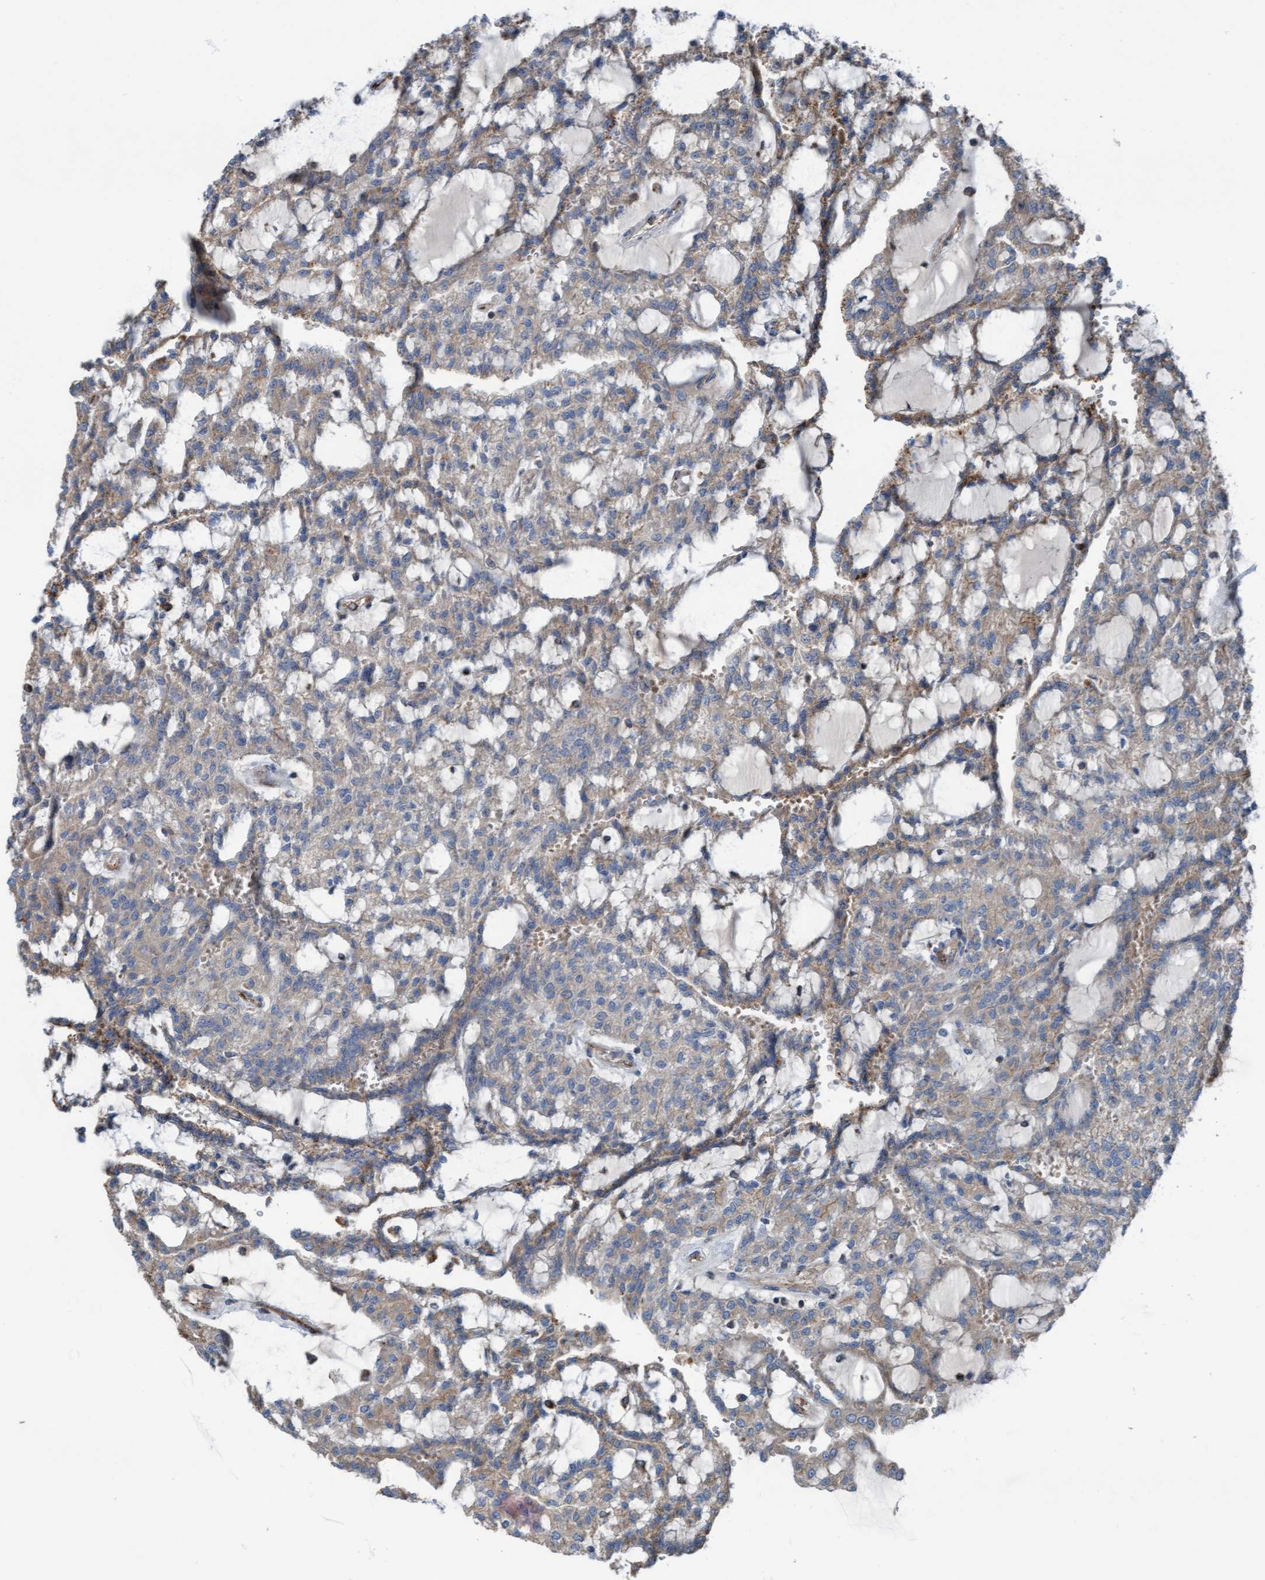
{"staining": {"intensity": "weak", "quantity": "25%-75%", "location": "cytoplasmic/membranous"}, "tissue": "renal cancer", "cell_type": "Tumor cells", "image_type": "cancer", "snomed": [{"axis": "morphology", "description": "Adenocarcinoma, NOS"}, {"axis": "topography", "description": "Kidney"}], "caption": "Immunohistochemical staining of human renal cancer (adenocarcinoma) exhibits low levels of weak cytoplasmic/membranous staining in about 25%-75% of tumor cells.", "gene": "KLHL26", "patient": {"sex": "male", "age": 63}}